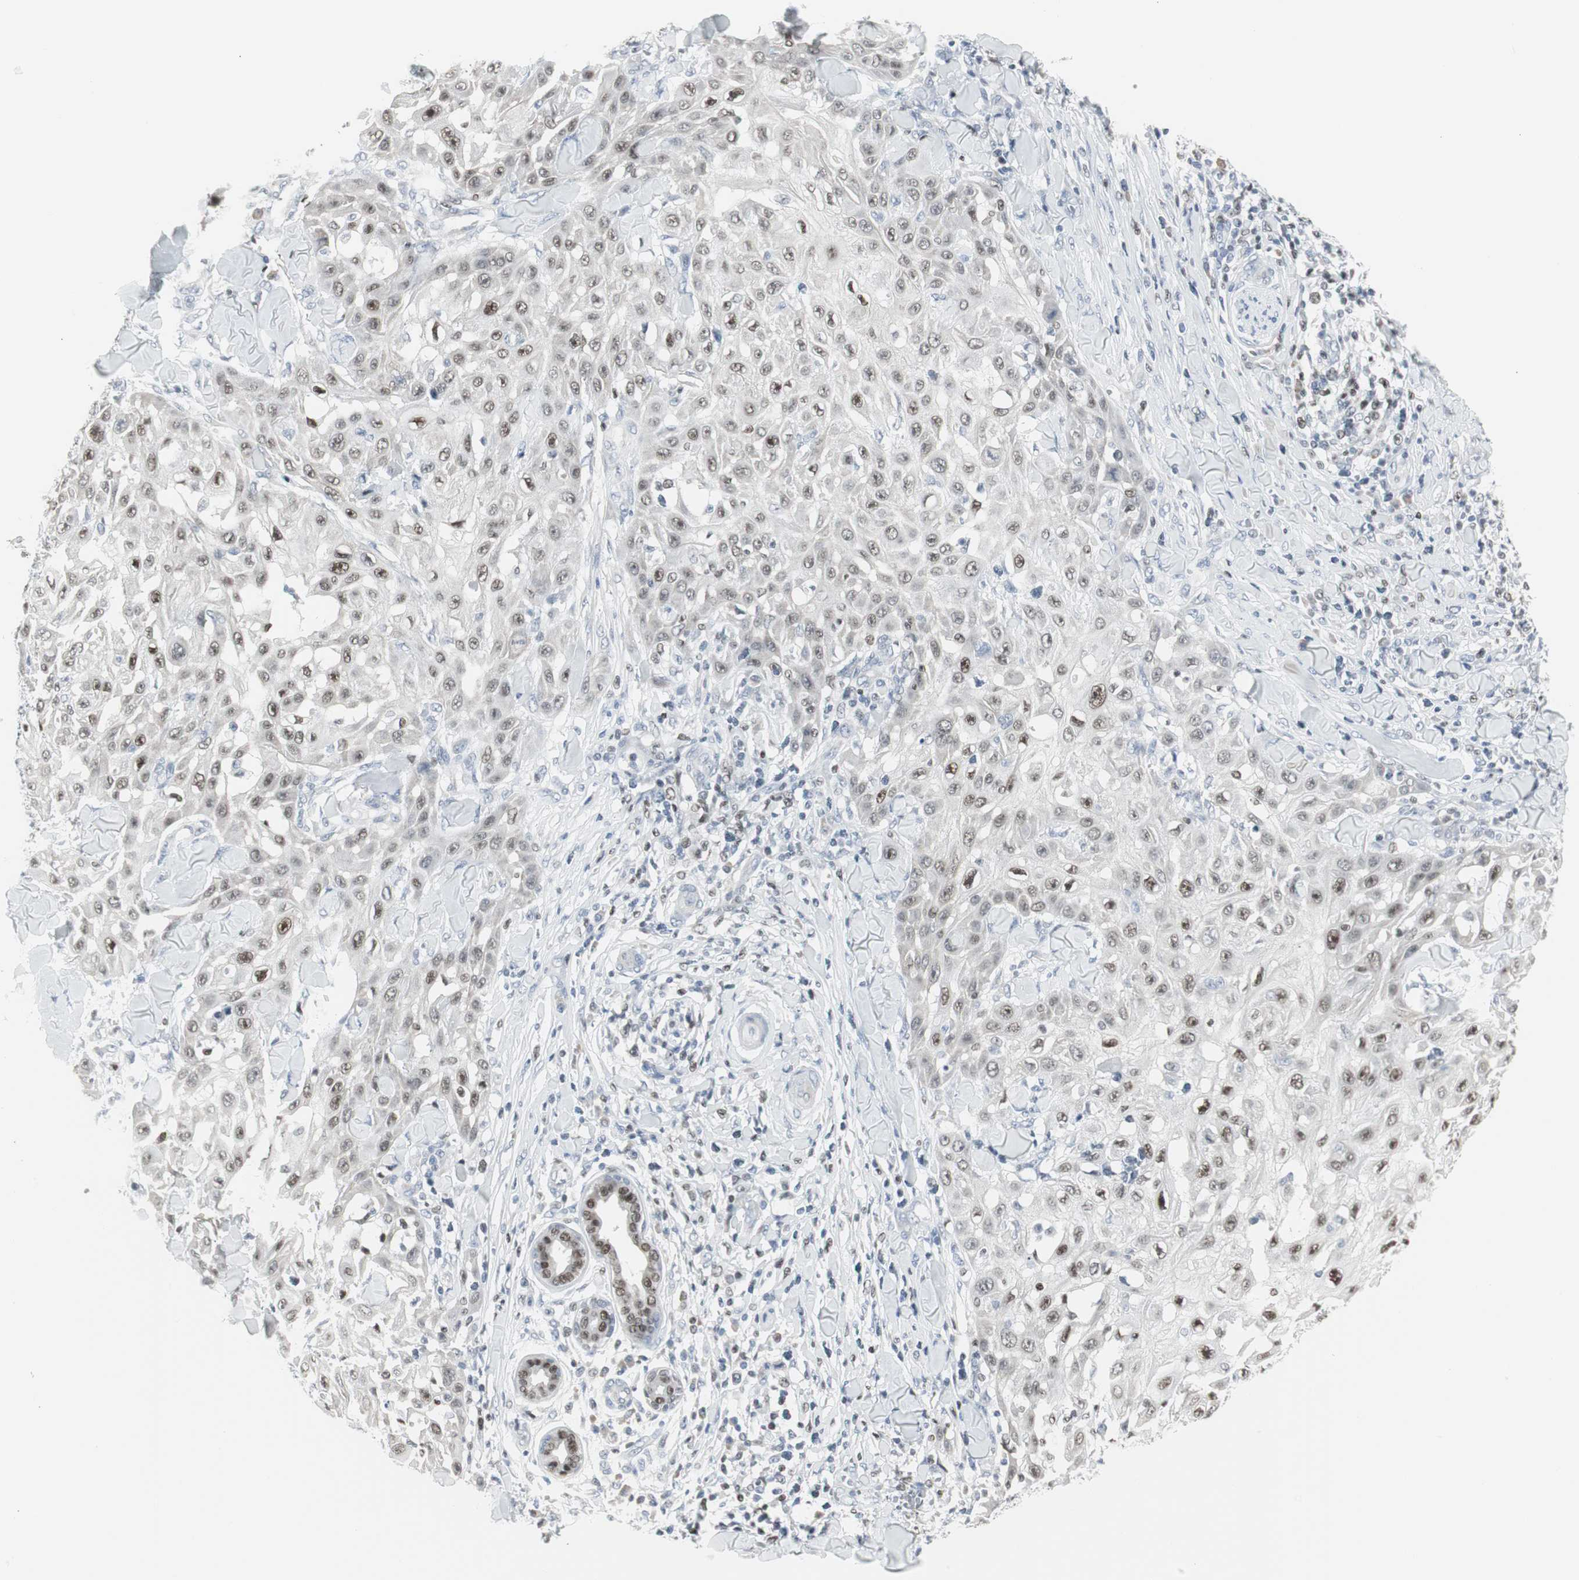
{"staining": {"intensity": "moderate", "quantity": "25%-75%", "location": "nuclear"}, "tissue": "skin cancer", "cell_type": "Tumor cells", "image_type": "cancer", "snomed": [{"axis": "morphology", "description": "Squamous cell carcinoma, NOS"}, {"axis": "topography", "description": "Skin"}], "caption": "The image reveals a brown stain indicating the presence of a protein in the nuclear of tumor cells in skin cancer.", "gene": "ZBTB7B", "patient": {"sex": "male", "age": 24}}